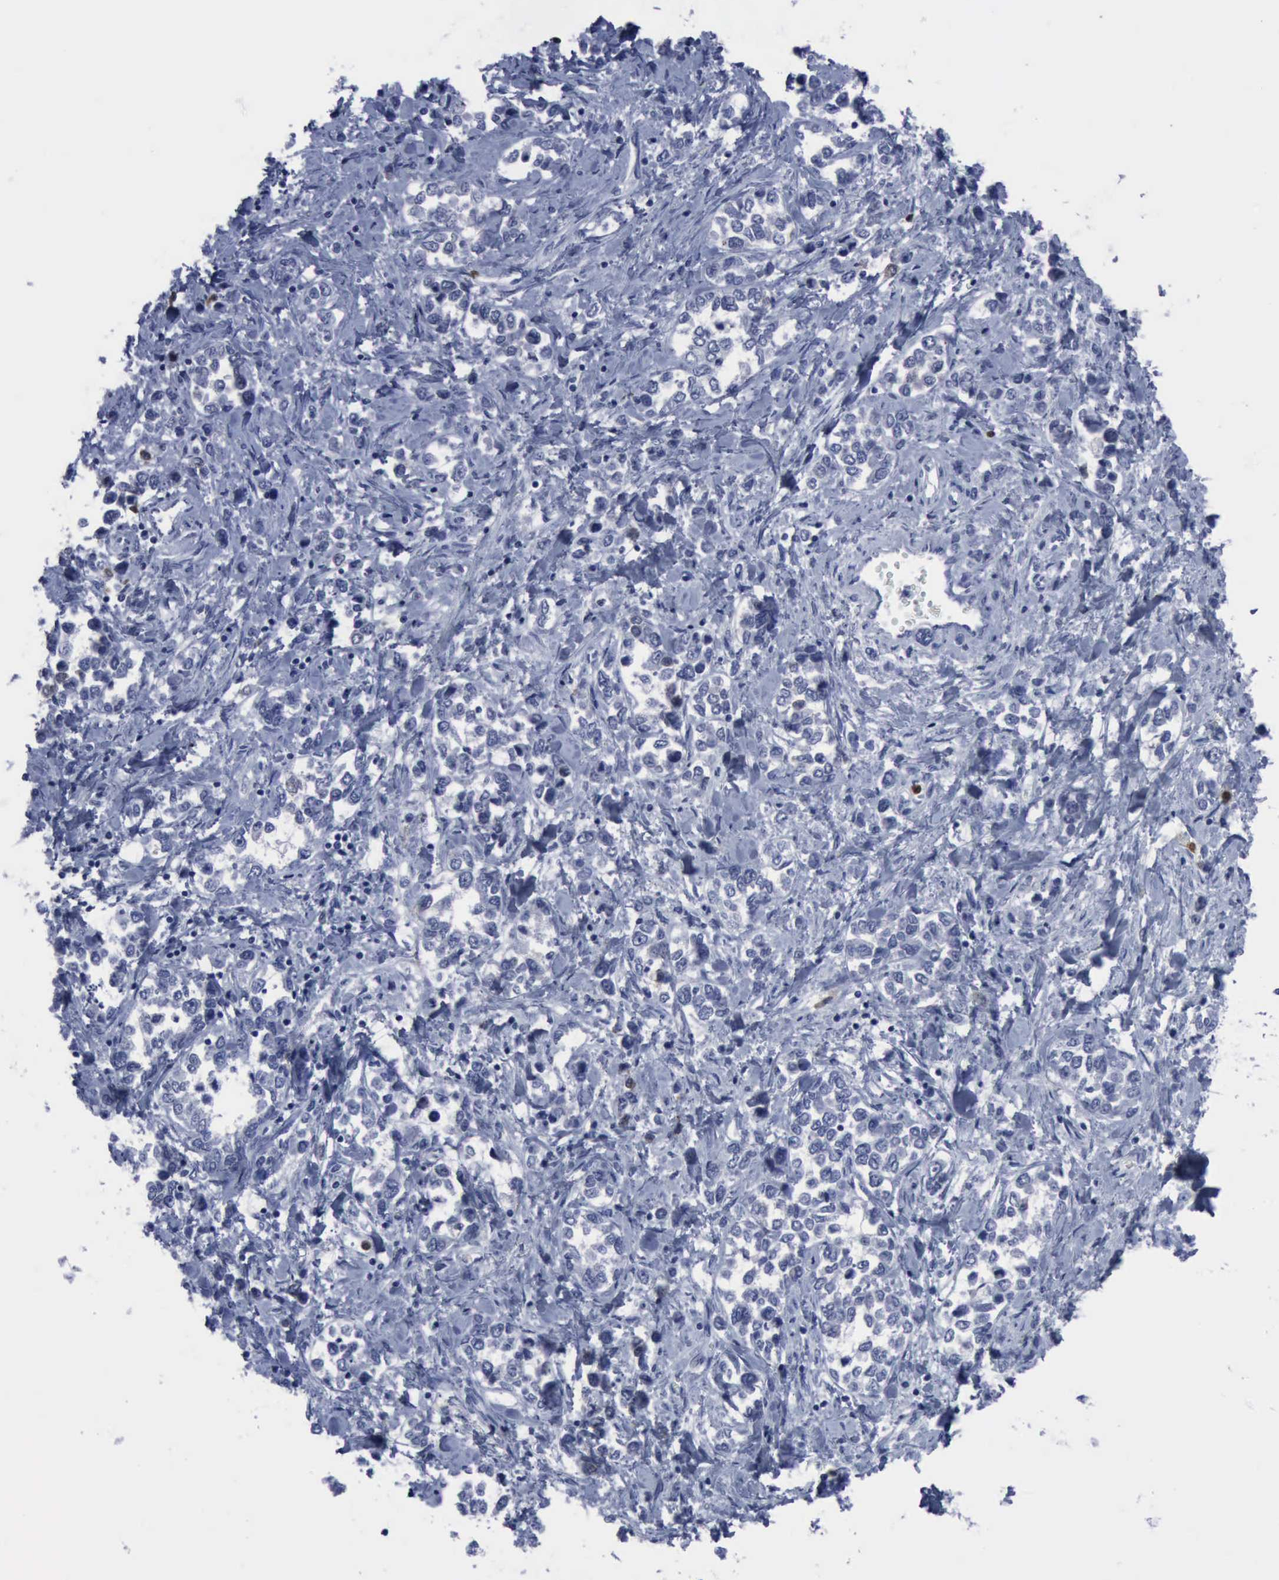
{"staining": {"intensity": "negative", "quantity": "none", "location": "none"}, "tissue": "stomach cancer", "cell_type": "Tumor cells", "image_type": "cancer", "snomed": [{"axis": "morphology", "description": "Adenocarcinoma, NOS"}, {"axis": "topography", "description": "Stomach, upper"}], "caption": "There is no significant expression in tumor cells of adenocarcinoma (stomach). (DAB immunohistochemistry, high magnification).", "gene": "CSTA", "patient": {"sex": "male", "age": 76}}